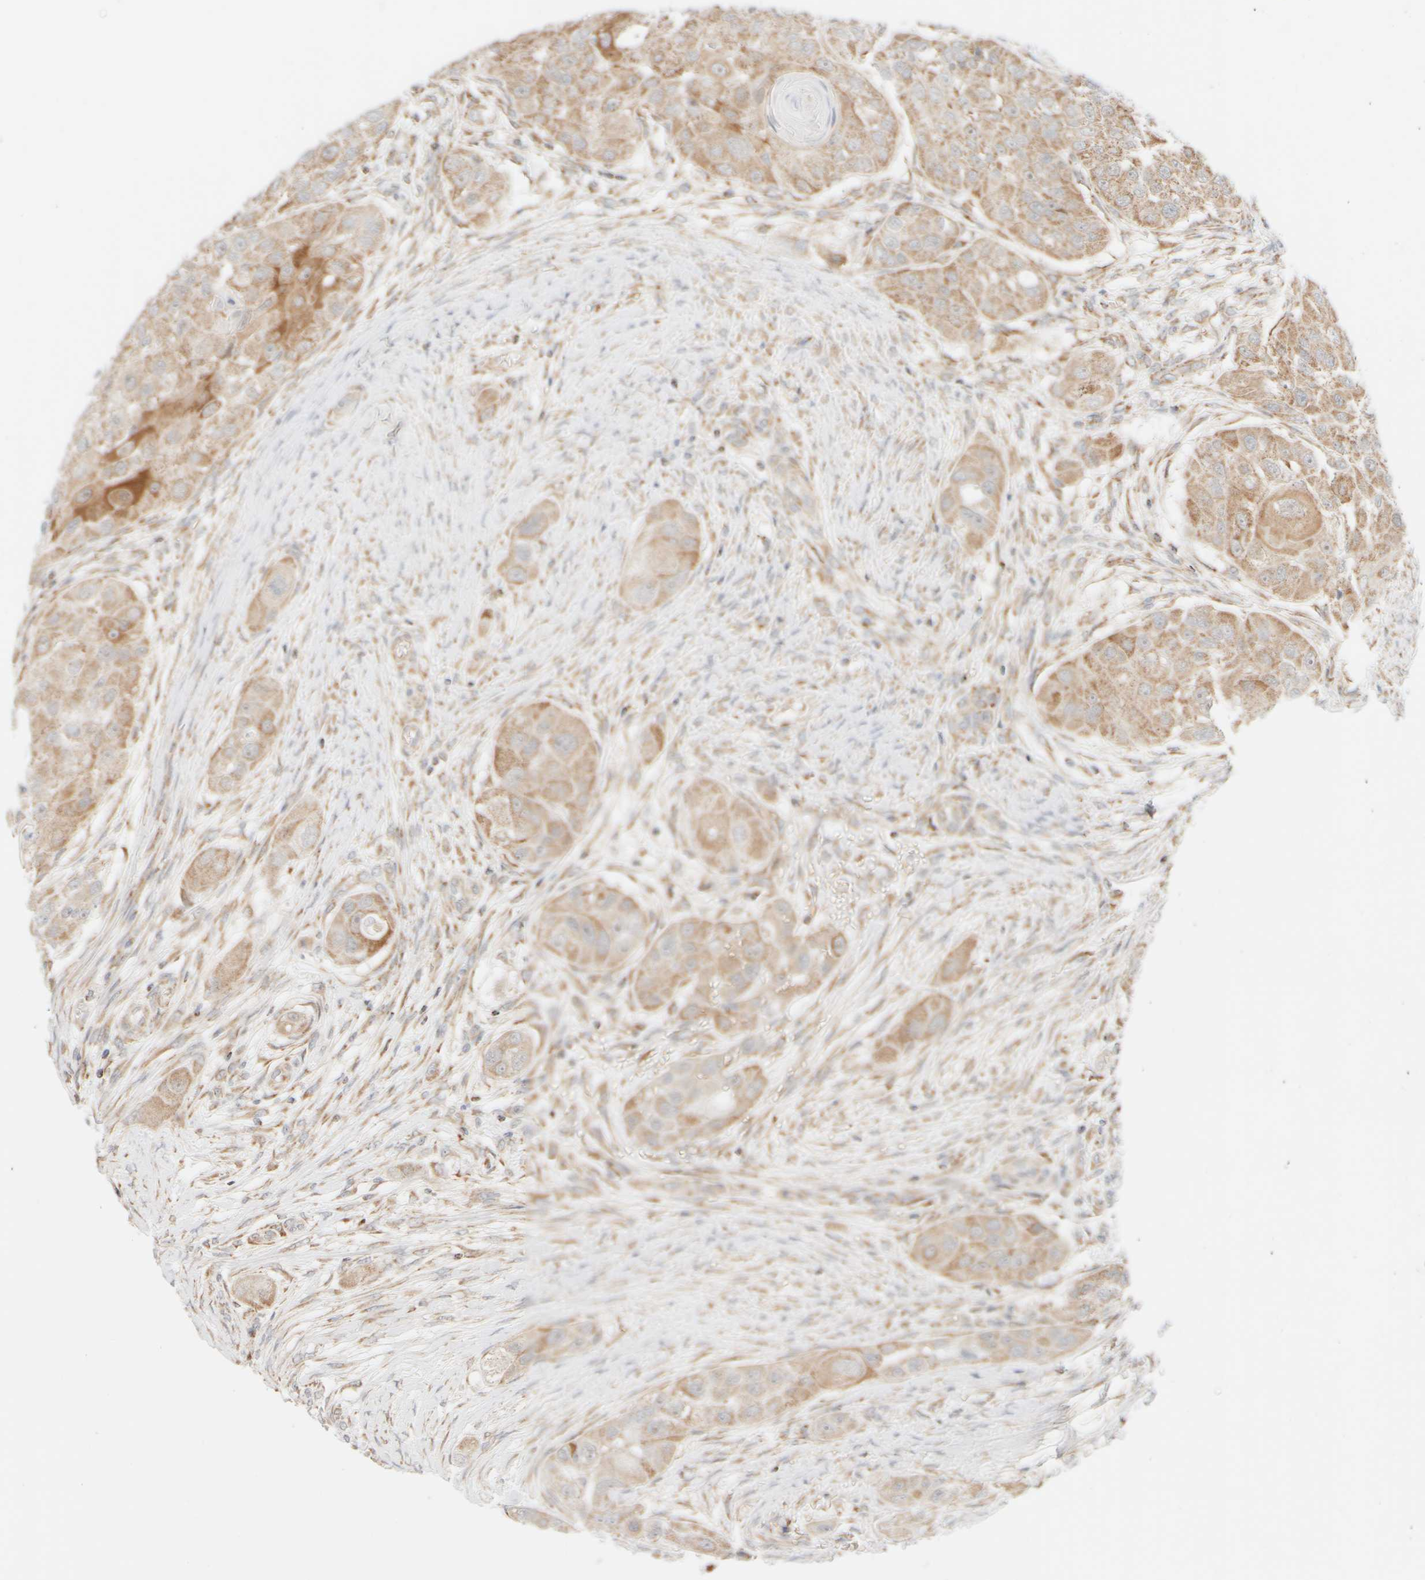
{"staining": {"intensity": "moderate", "quantity": ">75%", "location": "cytoplasmic/membranous"}, "tissue": "head and neck cancer", "cell_type": "Tumor cells", "image_type": "cancer", "snomed": [{"axis": "morphology", "description": "Normal tissue, NOS"}, {"axis": "morphology", "description": "Squamous cell carcinoma, NOS"}, {"axis": "topography", "description": "Skeletal muscle"}, {"axis": "topography", "description": "Head-Neck"}], "caption": "An IHC photomicrograph of tumor tissue is shown. Protein staining in brown shows moderate cytoplasmic/membranous positivity in head and neck cancer (squamous cell carcinoma) within tumor cells.", "gene": "PPM1K", "patient": {"sex": "male", "age": 51}}